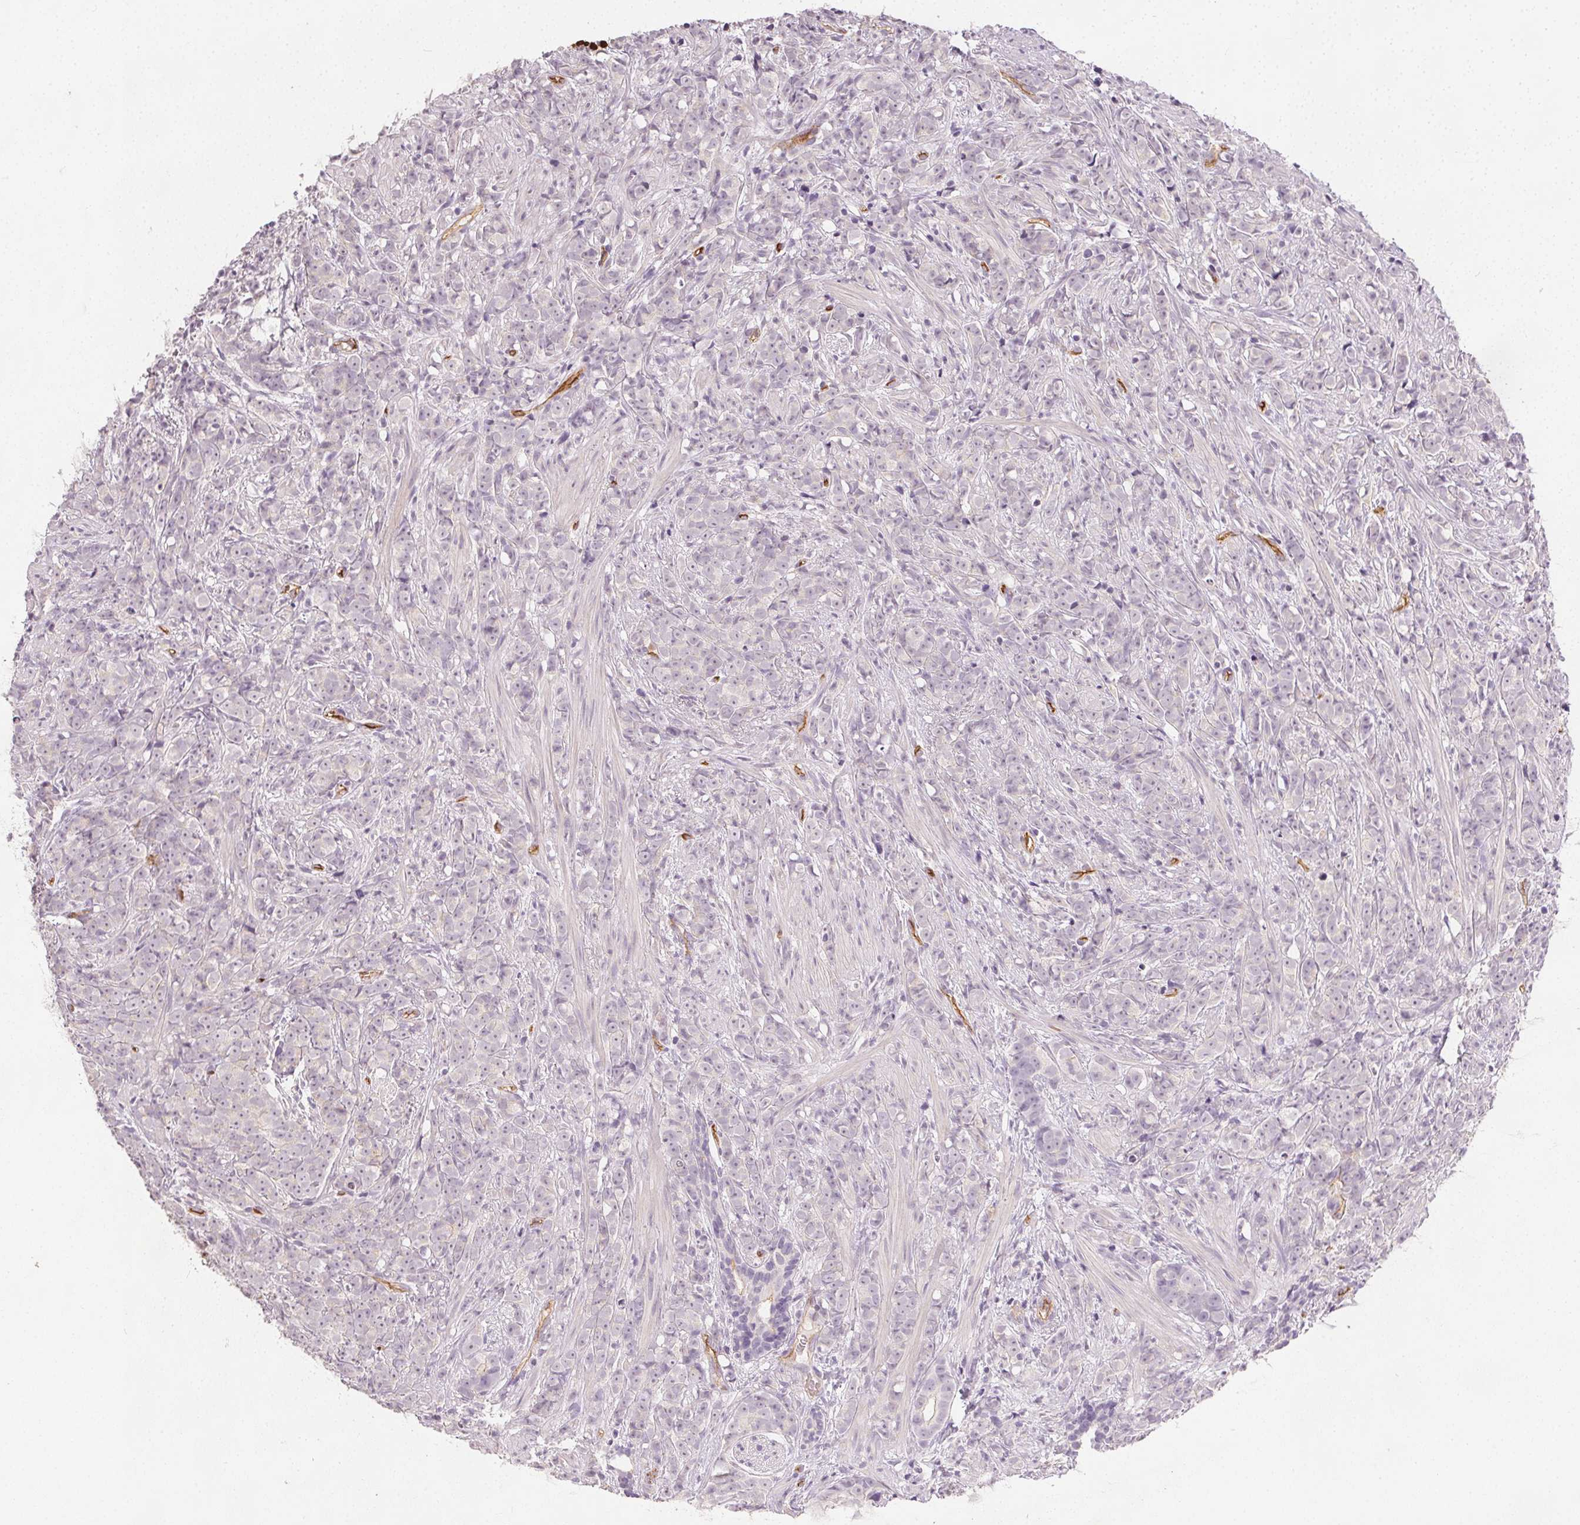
{"staining": {"intensity": "negative", "quantity": "none", "location": "none"}, "tissue": "prostate cancer", "cell_type": "Tumor cells", "image_type": "cancer", "snomed": [{"axis": "morphology", "description": "Adenocarcinoma, High grade"}, {"axis": "topography", "description": "Prostate"}], "caption": "Image shows no significant protein expression in tumor cells of prostate adenocarcinoma (high-grade).", "gene": "PODXL", "patient": {"sex": "male", "age": 81}}